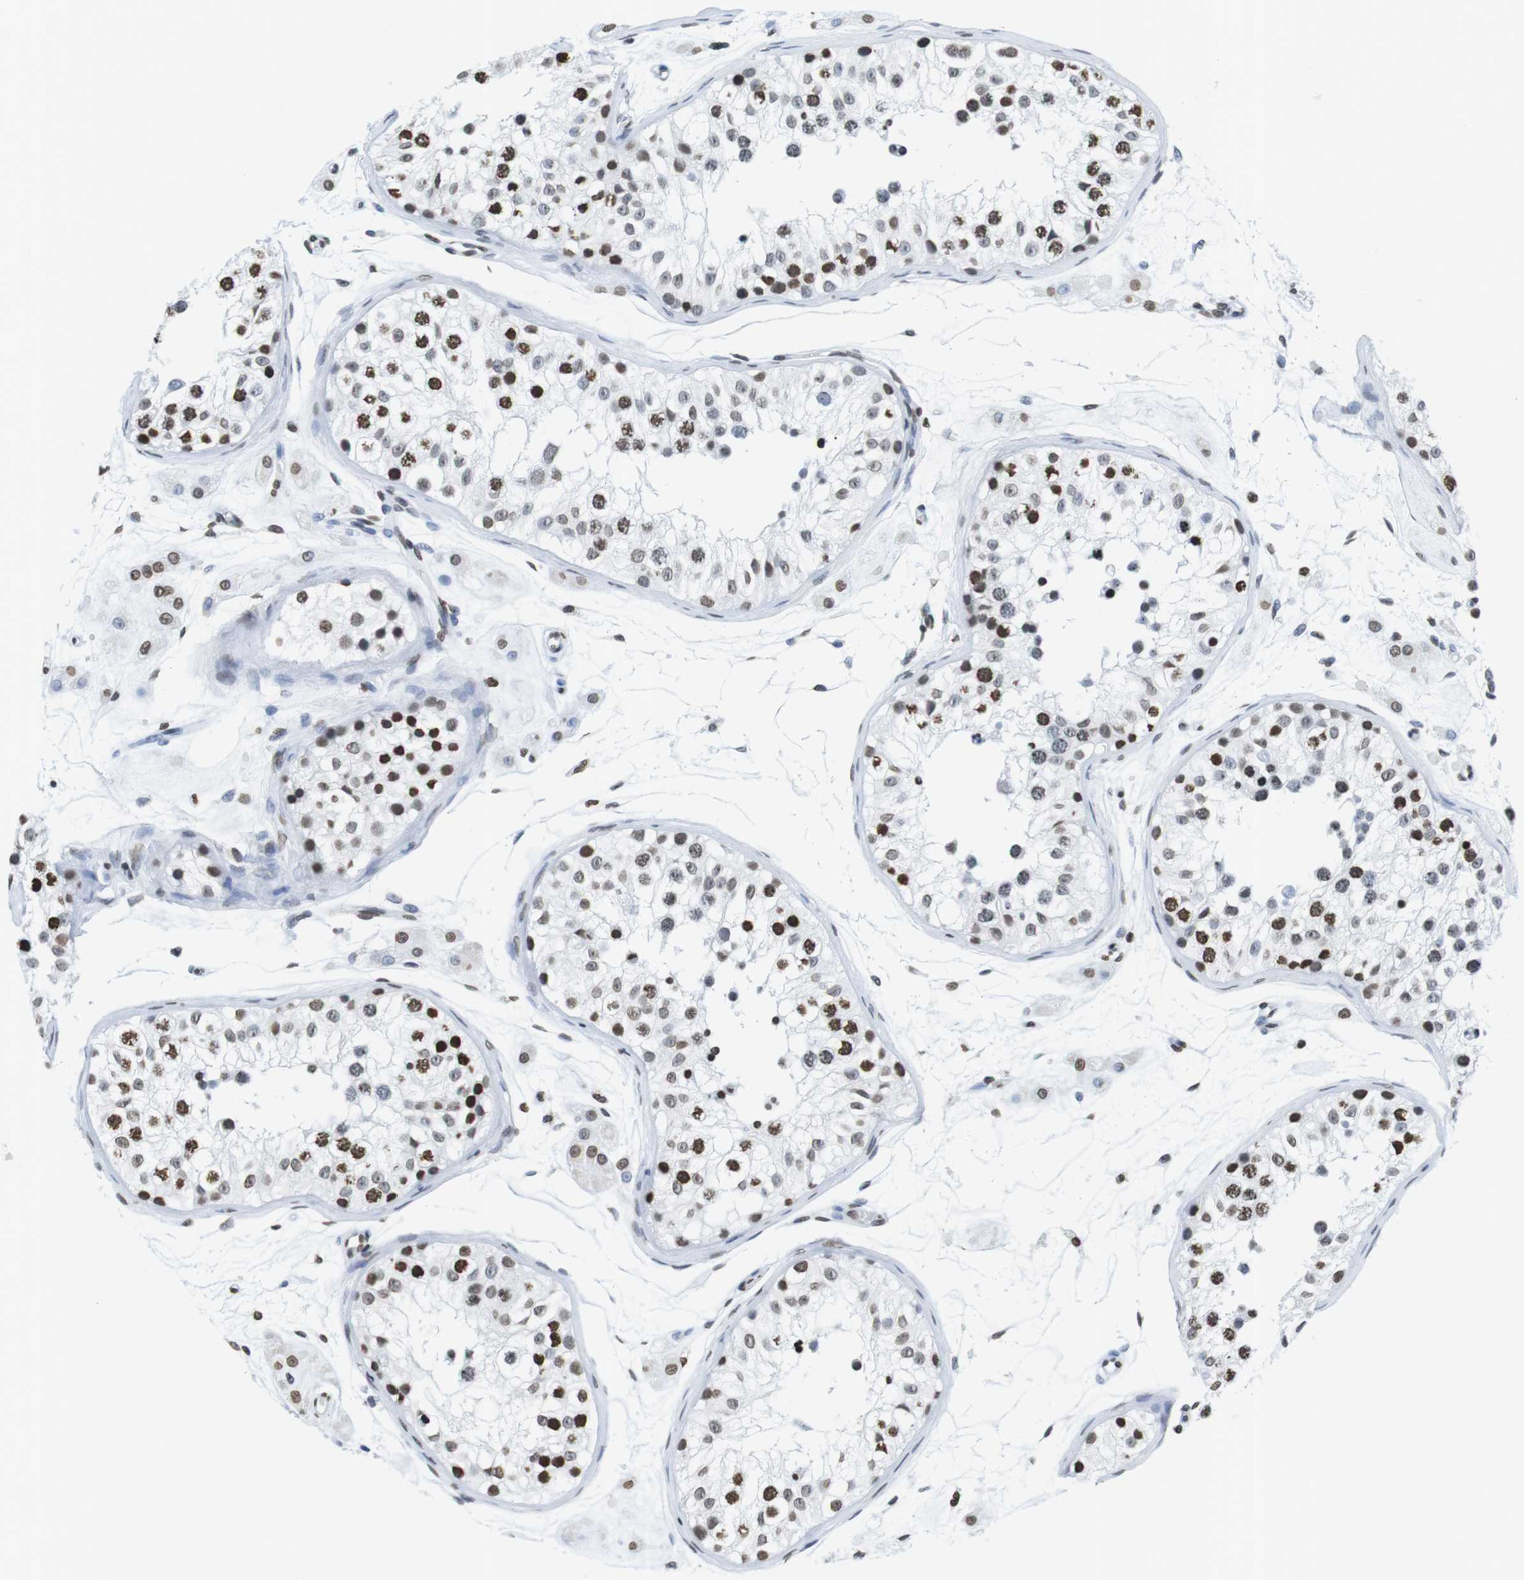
{"staining": {"intensity": "strong", "quantity": "25%-75%", "location": "nuclear"}, "tissue": "testis", "cell_type": "Cells in seminiferous ducts", "image_type": "normal", "snomed": [{"axis": "morphology", "description": "Normal tissue, NOS"}, {"axis": "morphology", "description": "Adenocarcinoma, metastatic, NOS"}, {"axis": "topography", "description": "Testis"}], "caption": "Immunohistochemistry photomicrograph of benign human testis stained for a protein (brown), which shows high levels of strong nuclear positivity in approximately 25%-75% of cells in seminiferous ducts.", "gene": "BSX", "patient": {"sex": "male", "age": 26}}